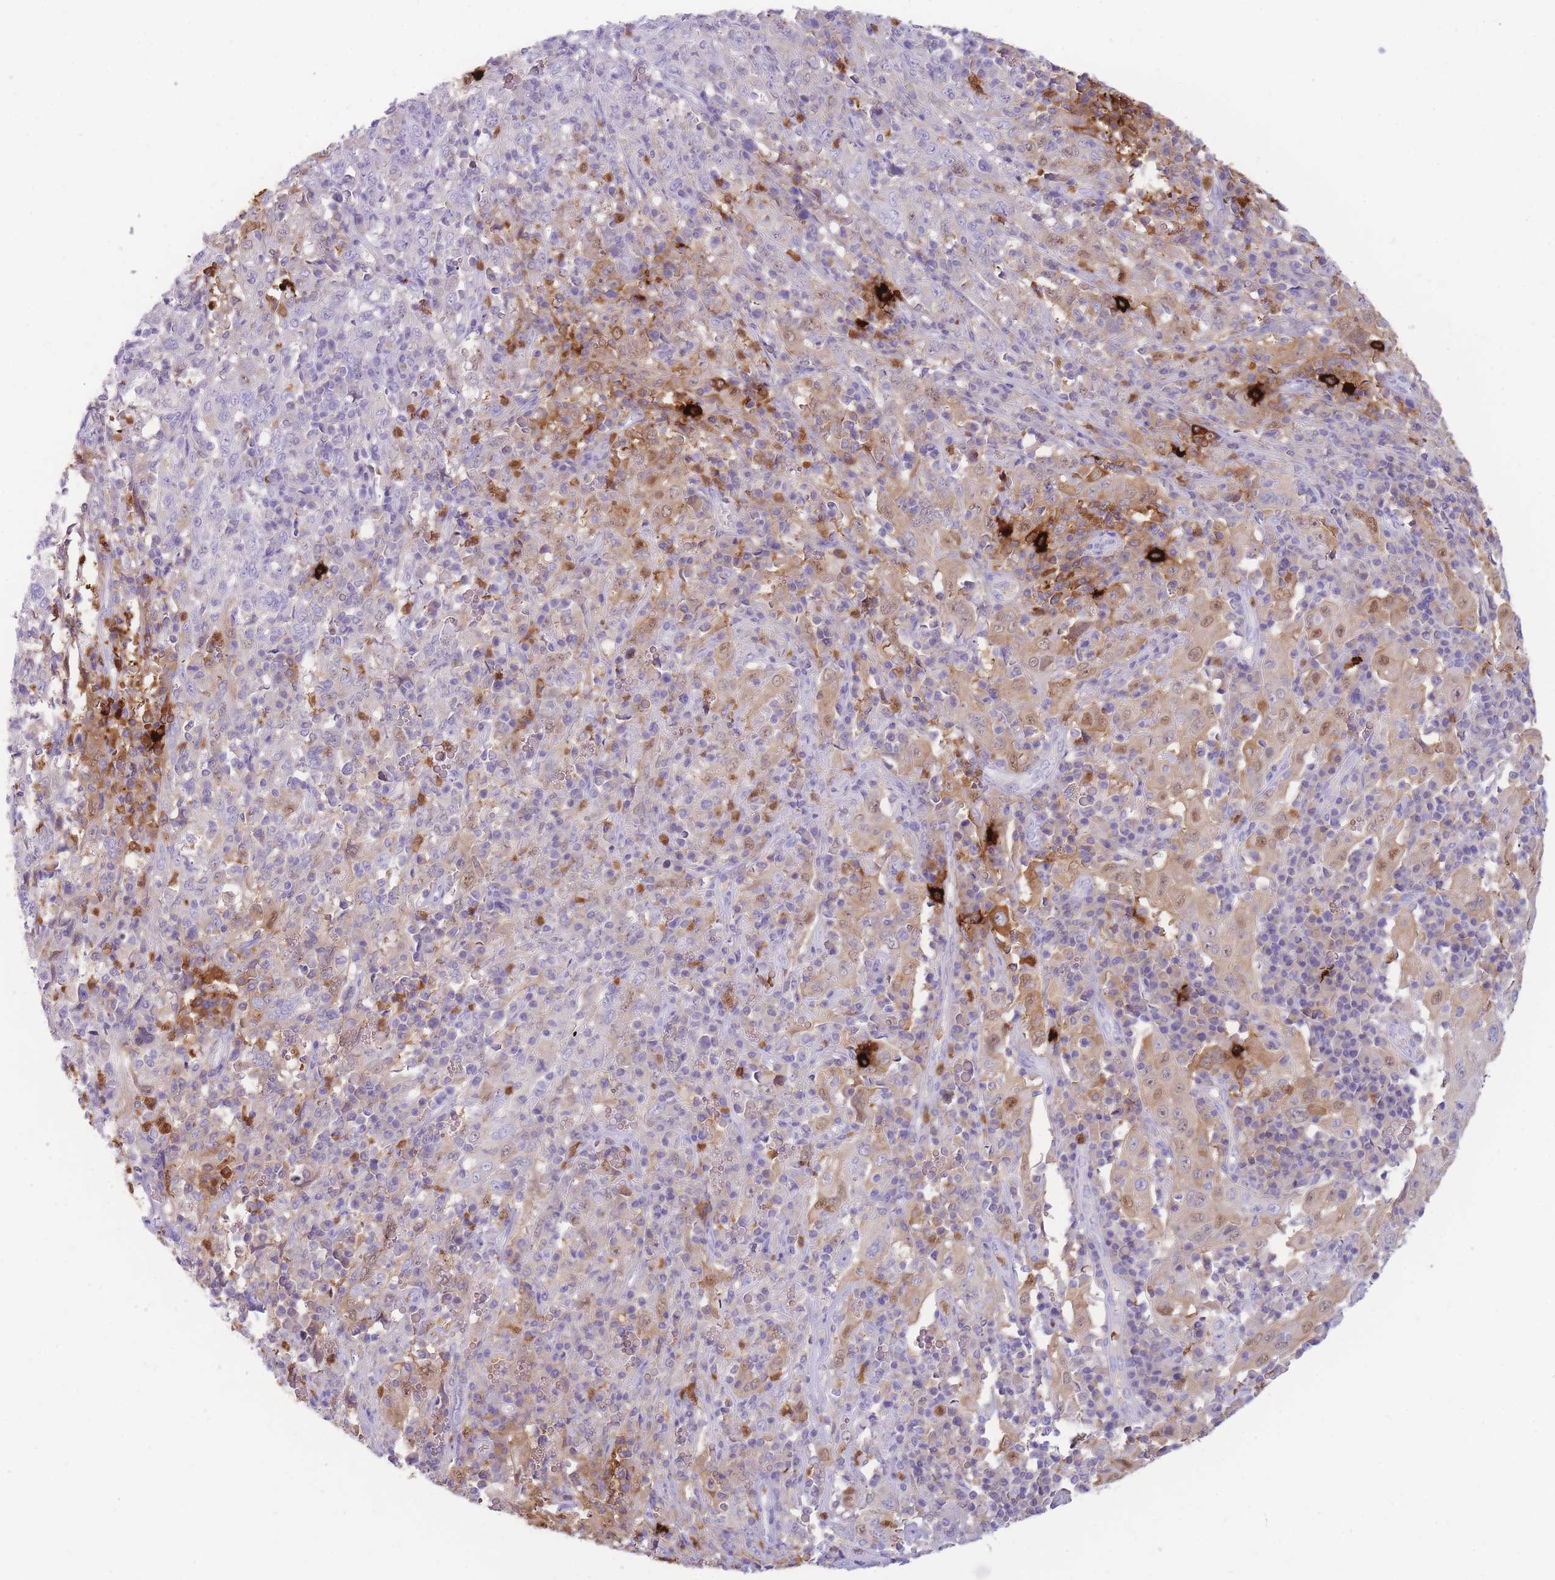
{"staining": {"intensity": "weak", "quantity": "25%-75%", "location": "cytoplasmic/membranous,nuclear"}, "tissue": "cervical cancer", "cell_type": "Tumor cells", "image_type": "cancer", "snomed": [{"axis": "morphology", "description": "Squamous cell carcinoma, NOS"}, {"axis": "topography", "description": "Cervix"}], "caption": "Immunohistochemical staining of human cervical cancer shows low levels of weak cytoplasmic/membranous and nuclear protein staining in about 25%-75% of tumor cells.", "gene": "TPSAB1", "patient": {"sex": "female", "age": 46}}